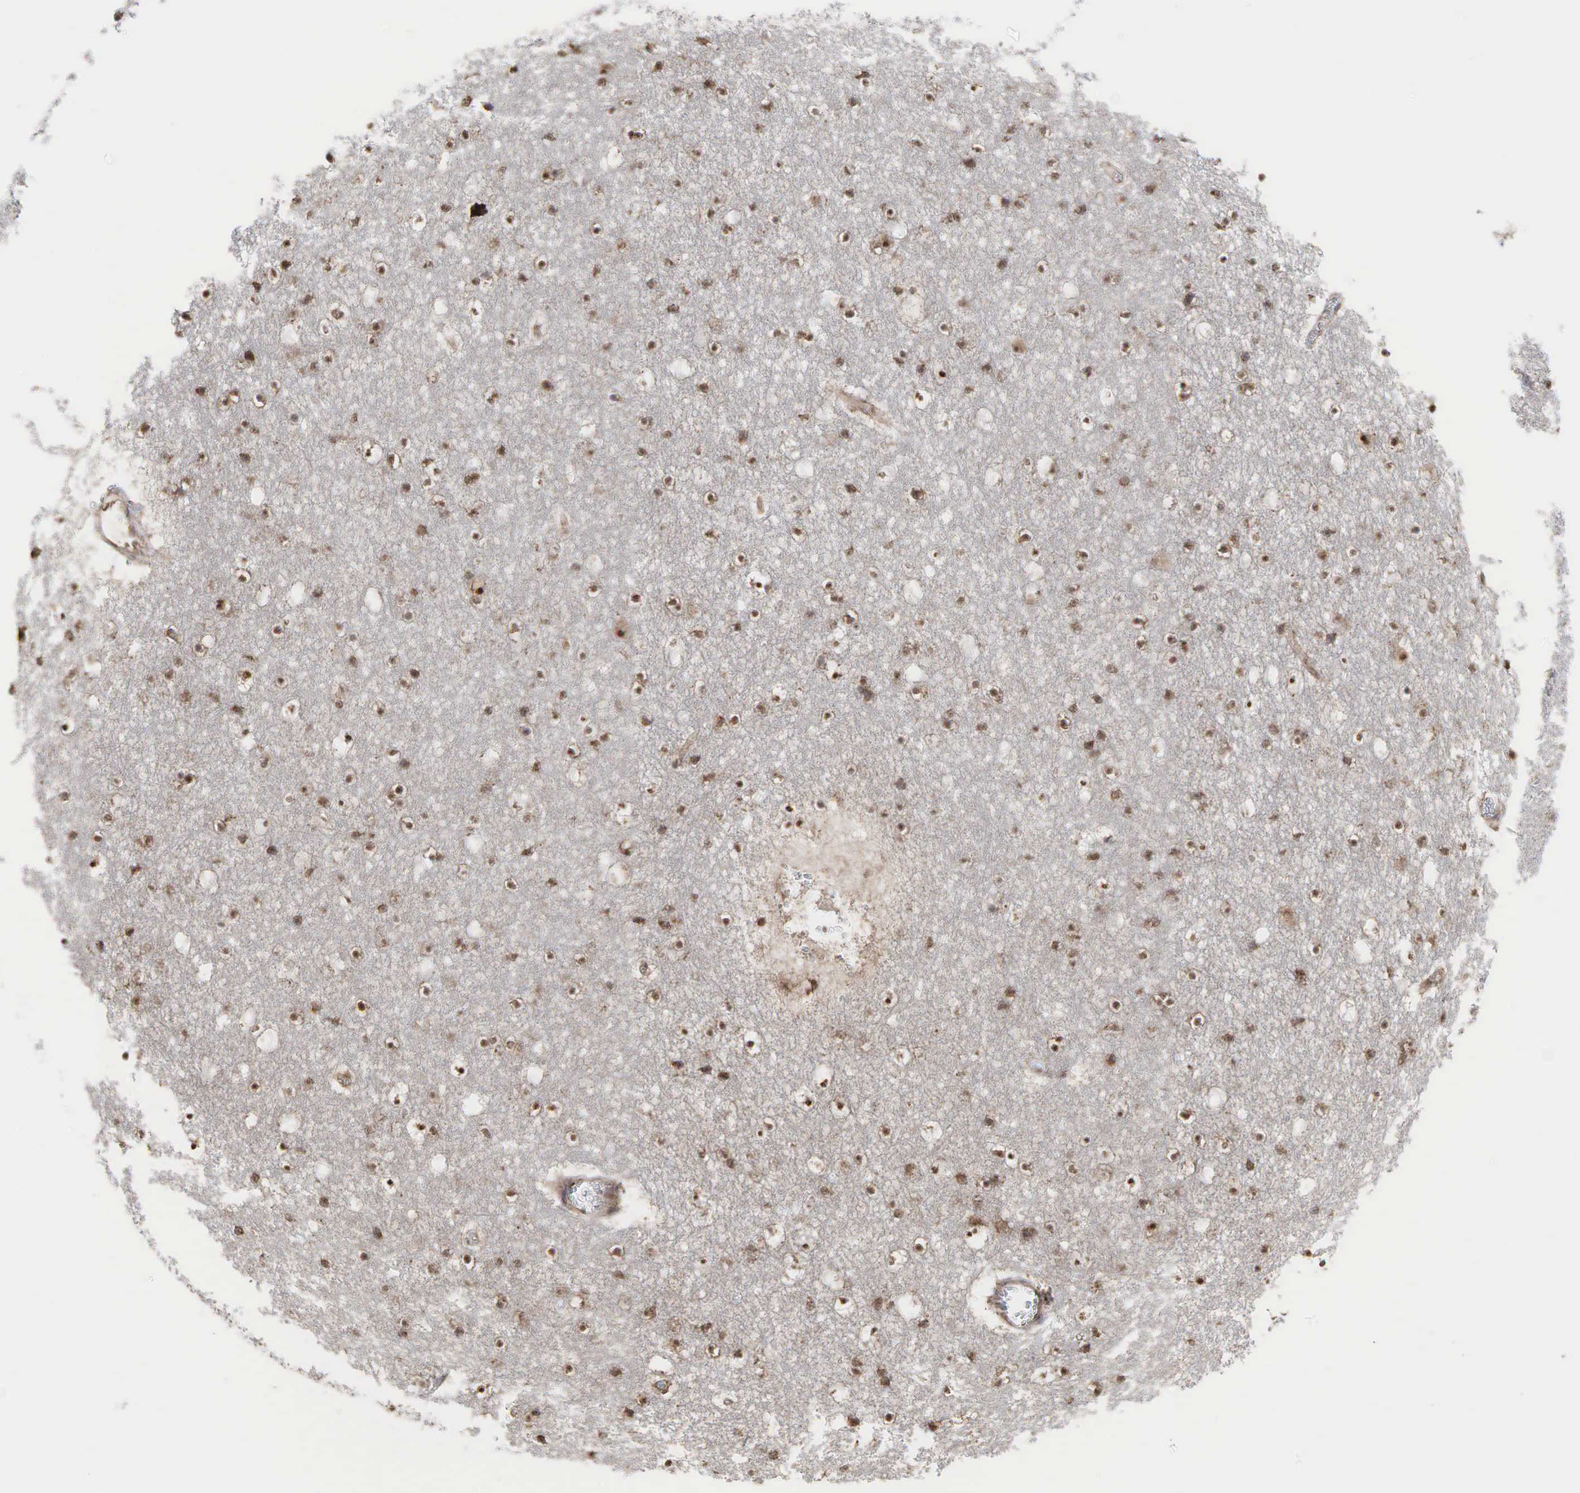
{"staining": {"intensity": "moderate", "quantity": ">75%", "location": "cytoplasmic/membranous,nuclear"}, "tissue": "caudate", "cell_type": "Glial cells", "image_type": "normal", "snomed": [{"axis": "morphology", "description": "Normal tissue, NOS"}, {"axis": "topography", "description": "Lateral ventricle wall"}], "caption": "Immunohistochemistry (IHC) image of normal human caudate stained for a protein (brown), which reveals medium levels of moderate cytoplasmic/membranous,nuclear staining in about >75% of glial cells.", "gene": "PABPC5", "patient": {"sex": "male", "age": 45}}